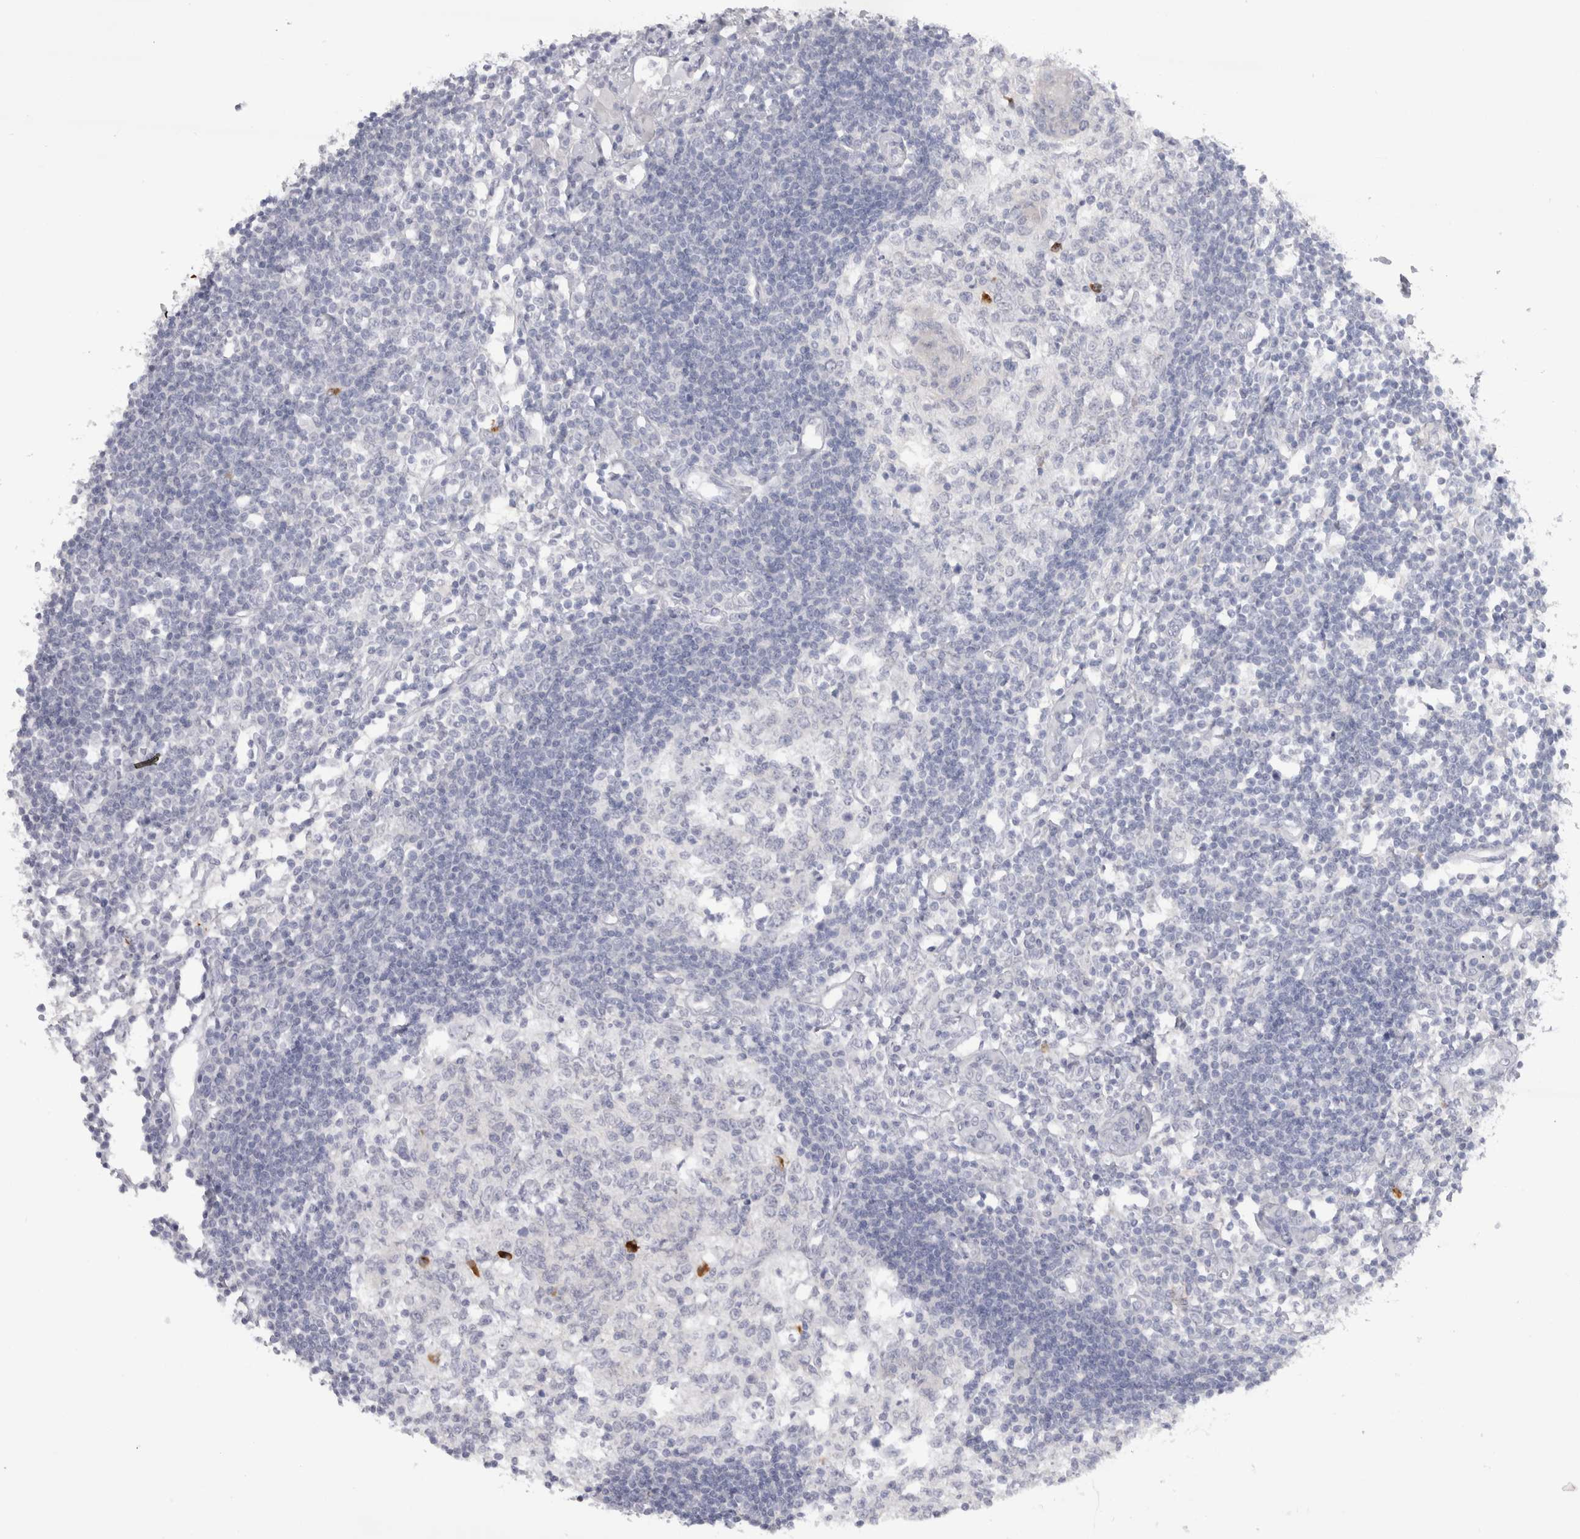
{"staining": {"intensity": "moderate", "quantity": "<25%", "location": "cytoplasmic/membranous"}, "tissue": "lymph node", "cell_type": "Germinal center cells", "image_type": "normal", "snomed": [{"axis": "morphology", "description": "Normal tissue, NOS"}, {"axis": "morphology", "description": "Malignant melanoma, Metastatic site"}, {"axis": "topography", "description": "Lymph node"}], "caption": "A brown stain shows moderate cytoplasmic/membranous expression of a protein in germinal center cells of benign lymph node. Nuclei are stained in blue.", "gene": "CDH17", "patient": {"sex": "male", "age": 41}}